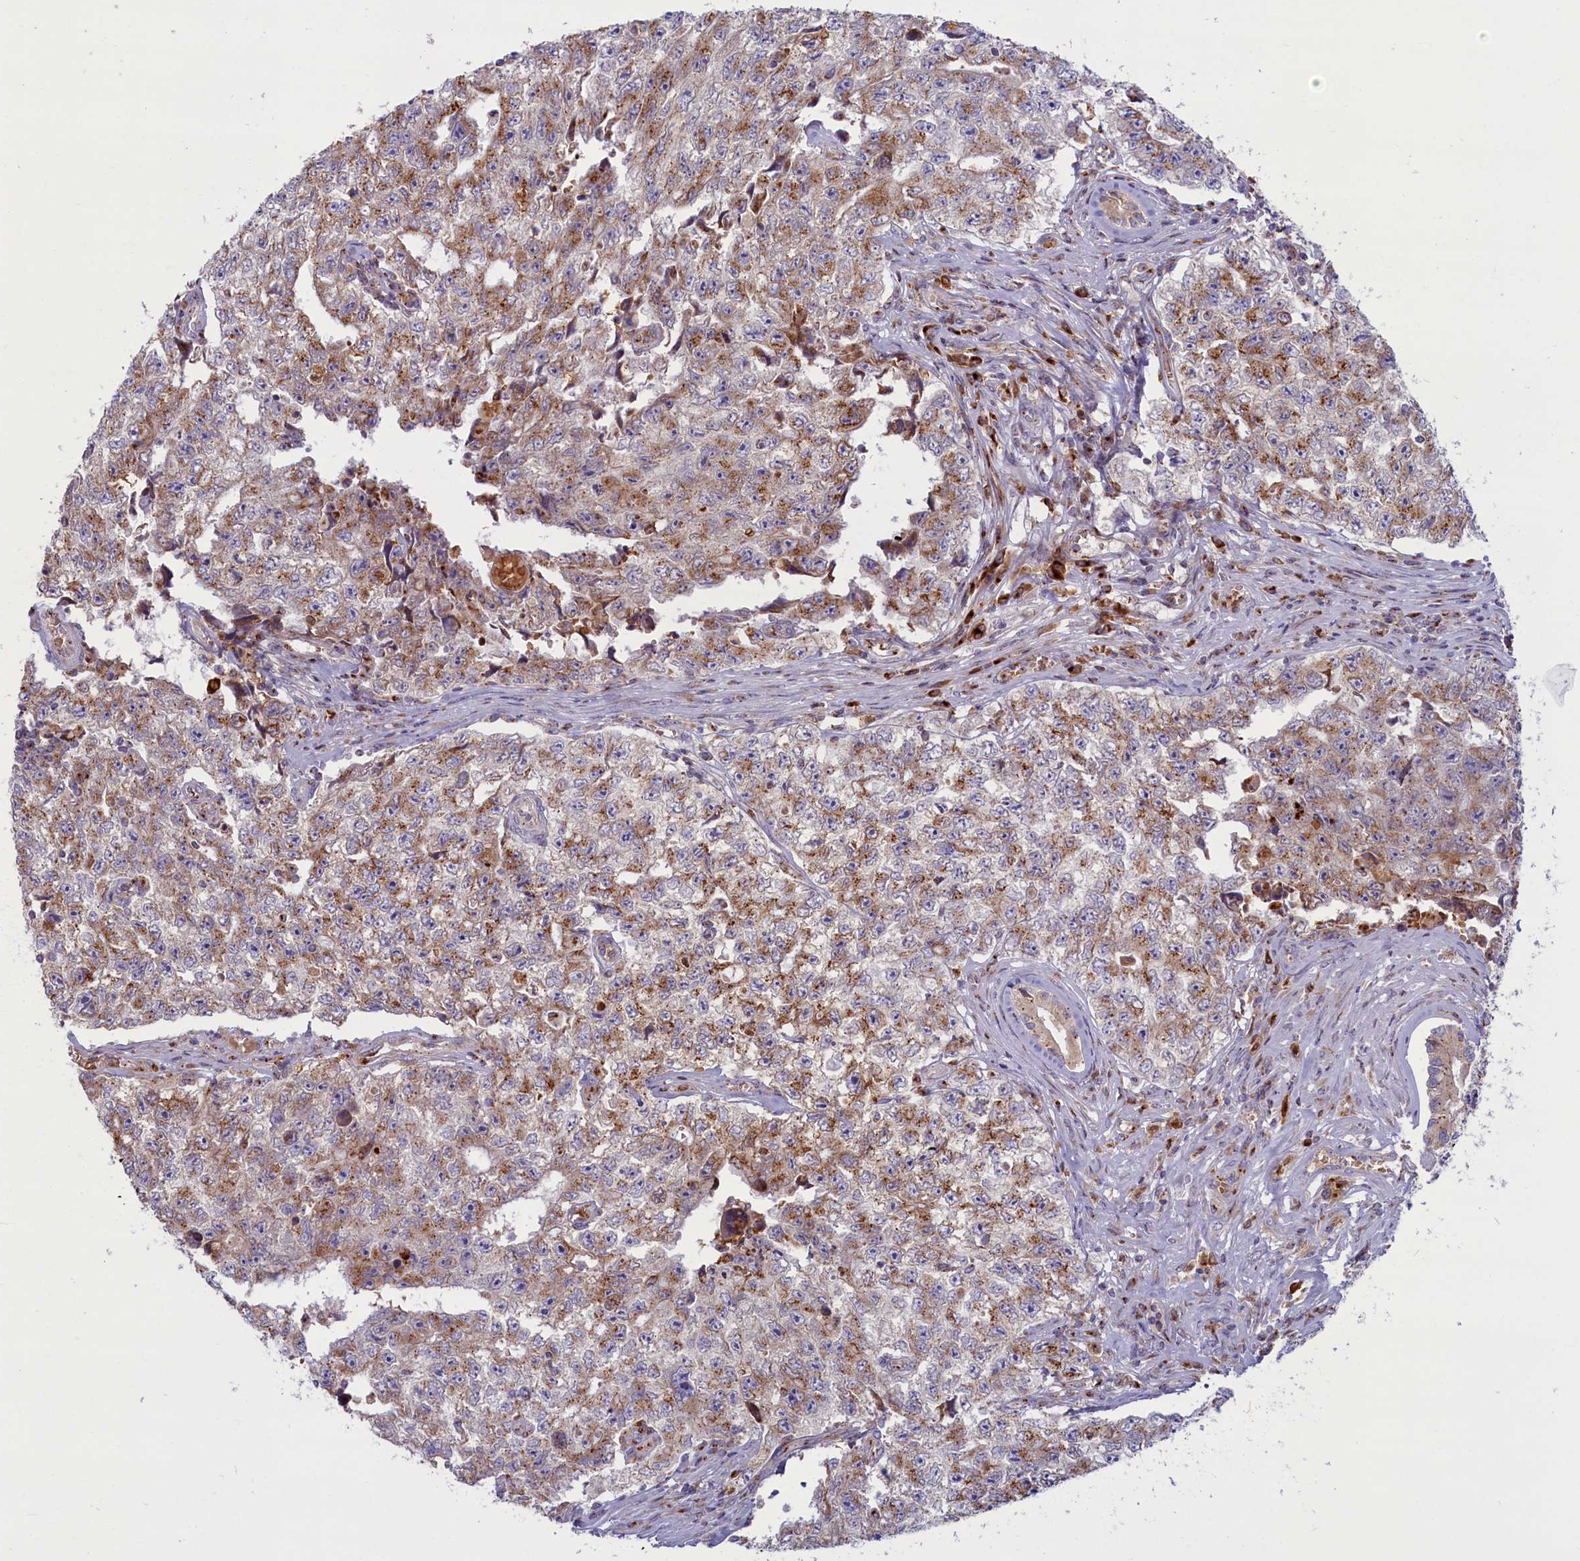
{"staining": {"intensity": "moderate", "quantity": ">75%", "location": "cytoplasmic/membranous"}, "tissue": "testis cancer", "cell_type": "Tumor cells", "image_type": "cancer", "snomed": [{"axis": "morphology", "description": "Carcinoma, Embryonal, NOS"}, {"axis": "topography", "description": "Testis"}], "caption": "DAB (3,3'-diaminobenzidine) immunohistochemical staining of human testis cancer (embryonal carcinoma) shows moderate cytoplasmic/membranous protein expression in approximately >75% of tumor cells.", "gene": "BLVRB", "patient": {"sex": "male", "age": 17}}